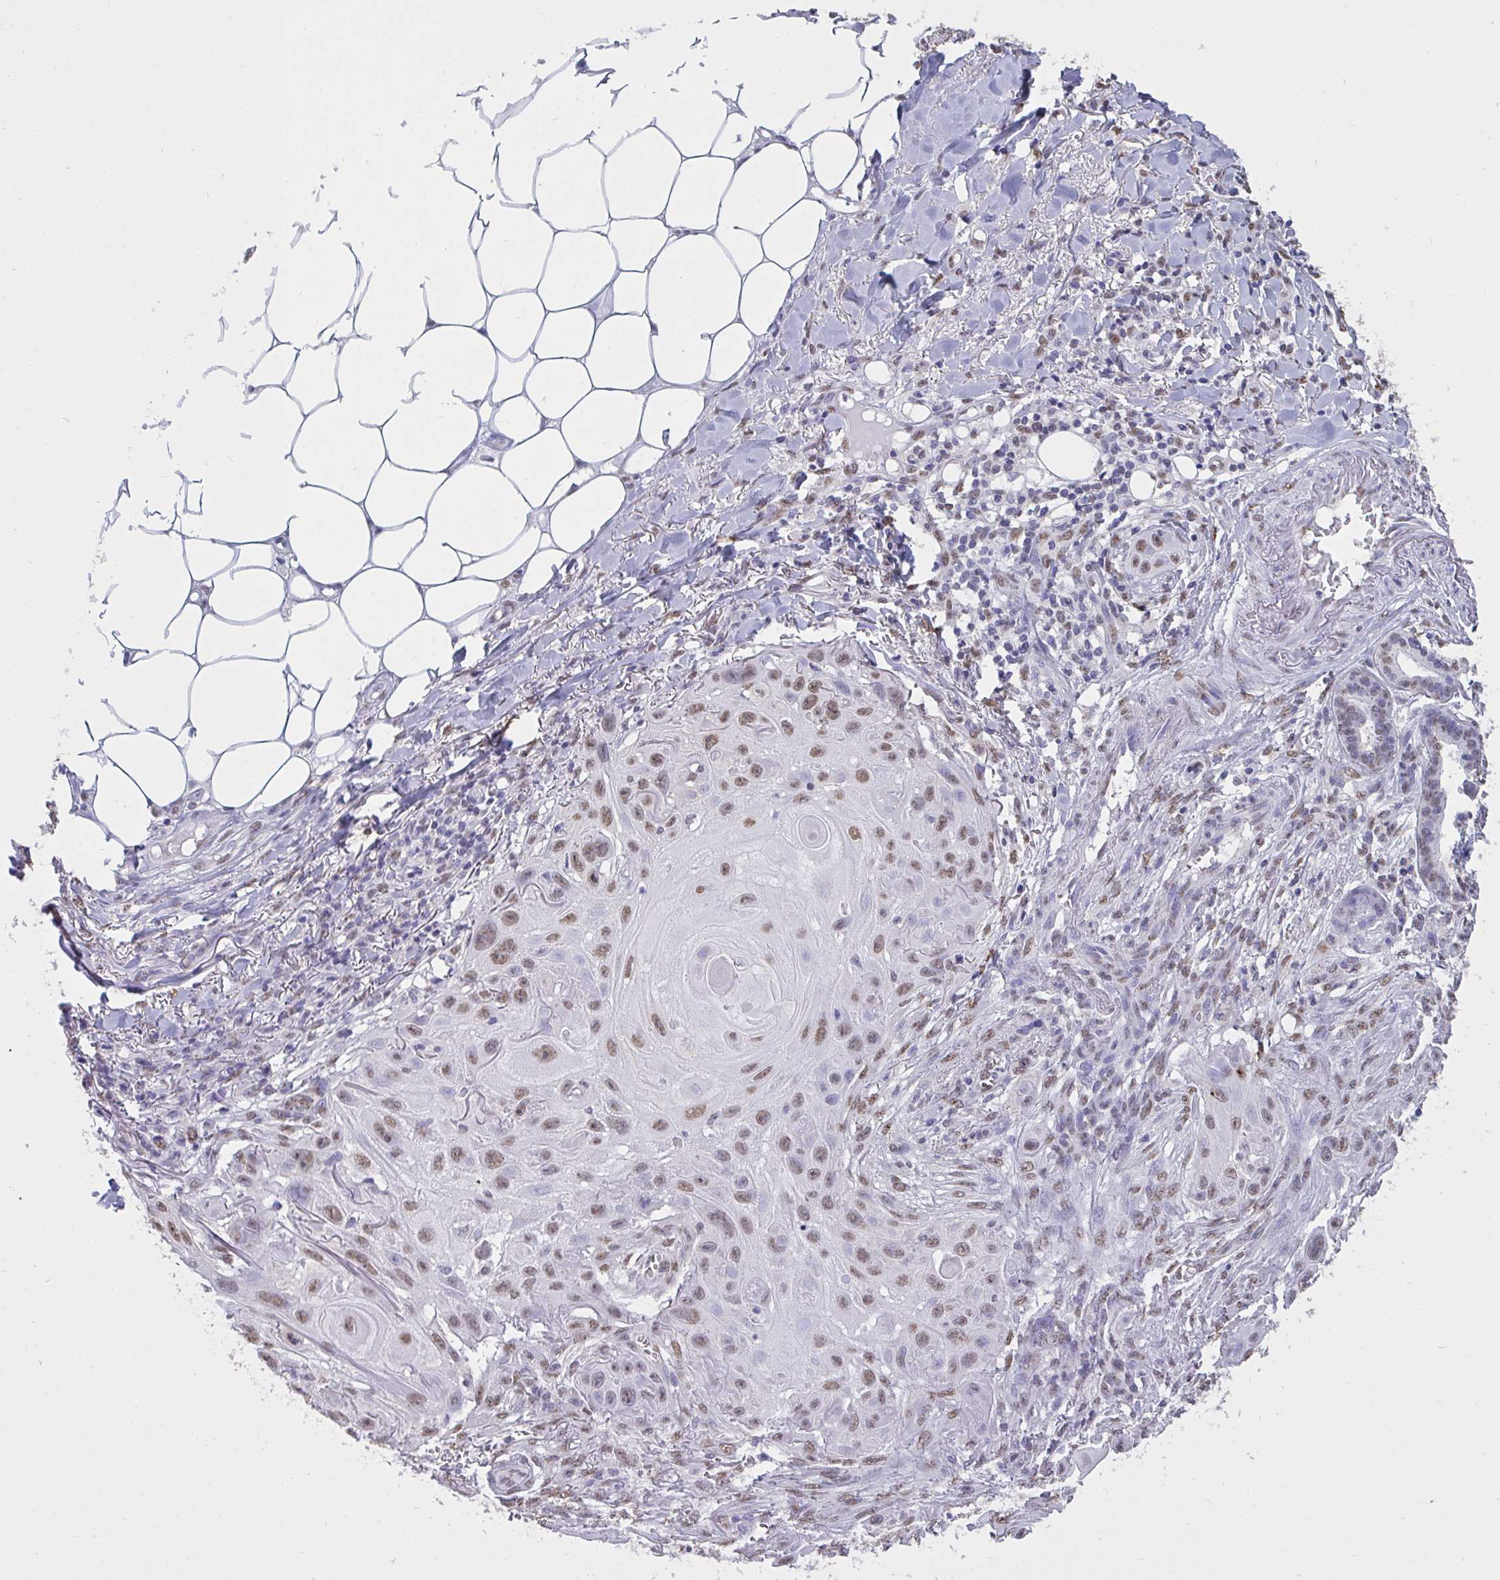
{"staining": {"intensity": "moderate", "quantity": ">75%", "location": "nuclear"}, "tissue": "skin cancer", "cell_type": "Tumor cells", "image_type": "cancer", "snomed": [{"axis": "morphology", "description": "Squamous cell carcinoma, NOS"}, {"axis": "topography", "description": "Skin"}], "caption": "Skin cancer (squamous cell carcinoma) stained with a protein marker displays moderate staining in tumor cells.", "gene": "SEMA6B", "patient": {"sex": "female", "age": 91}}